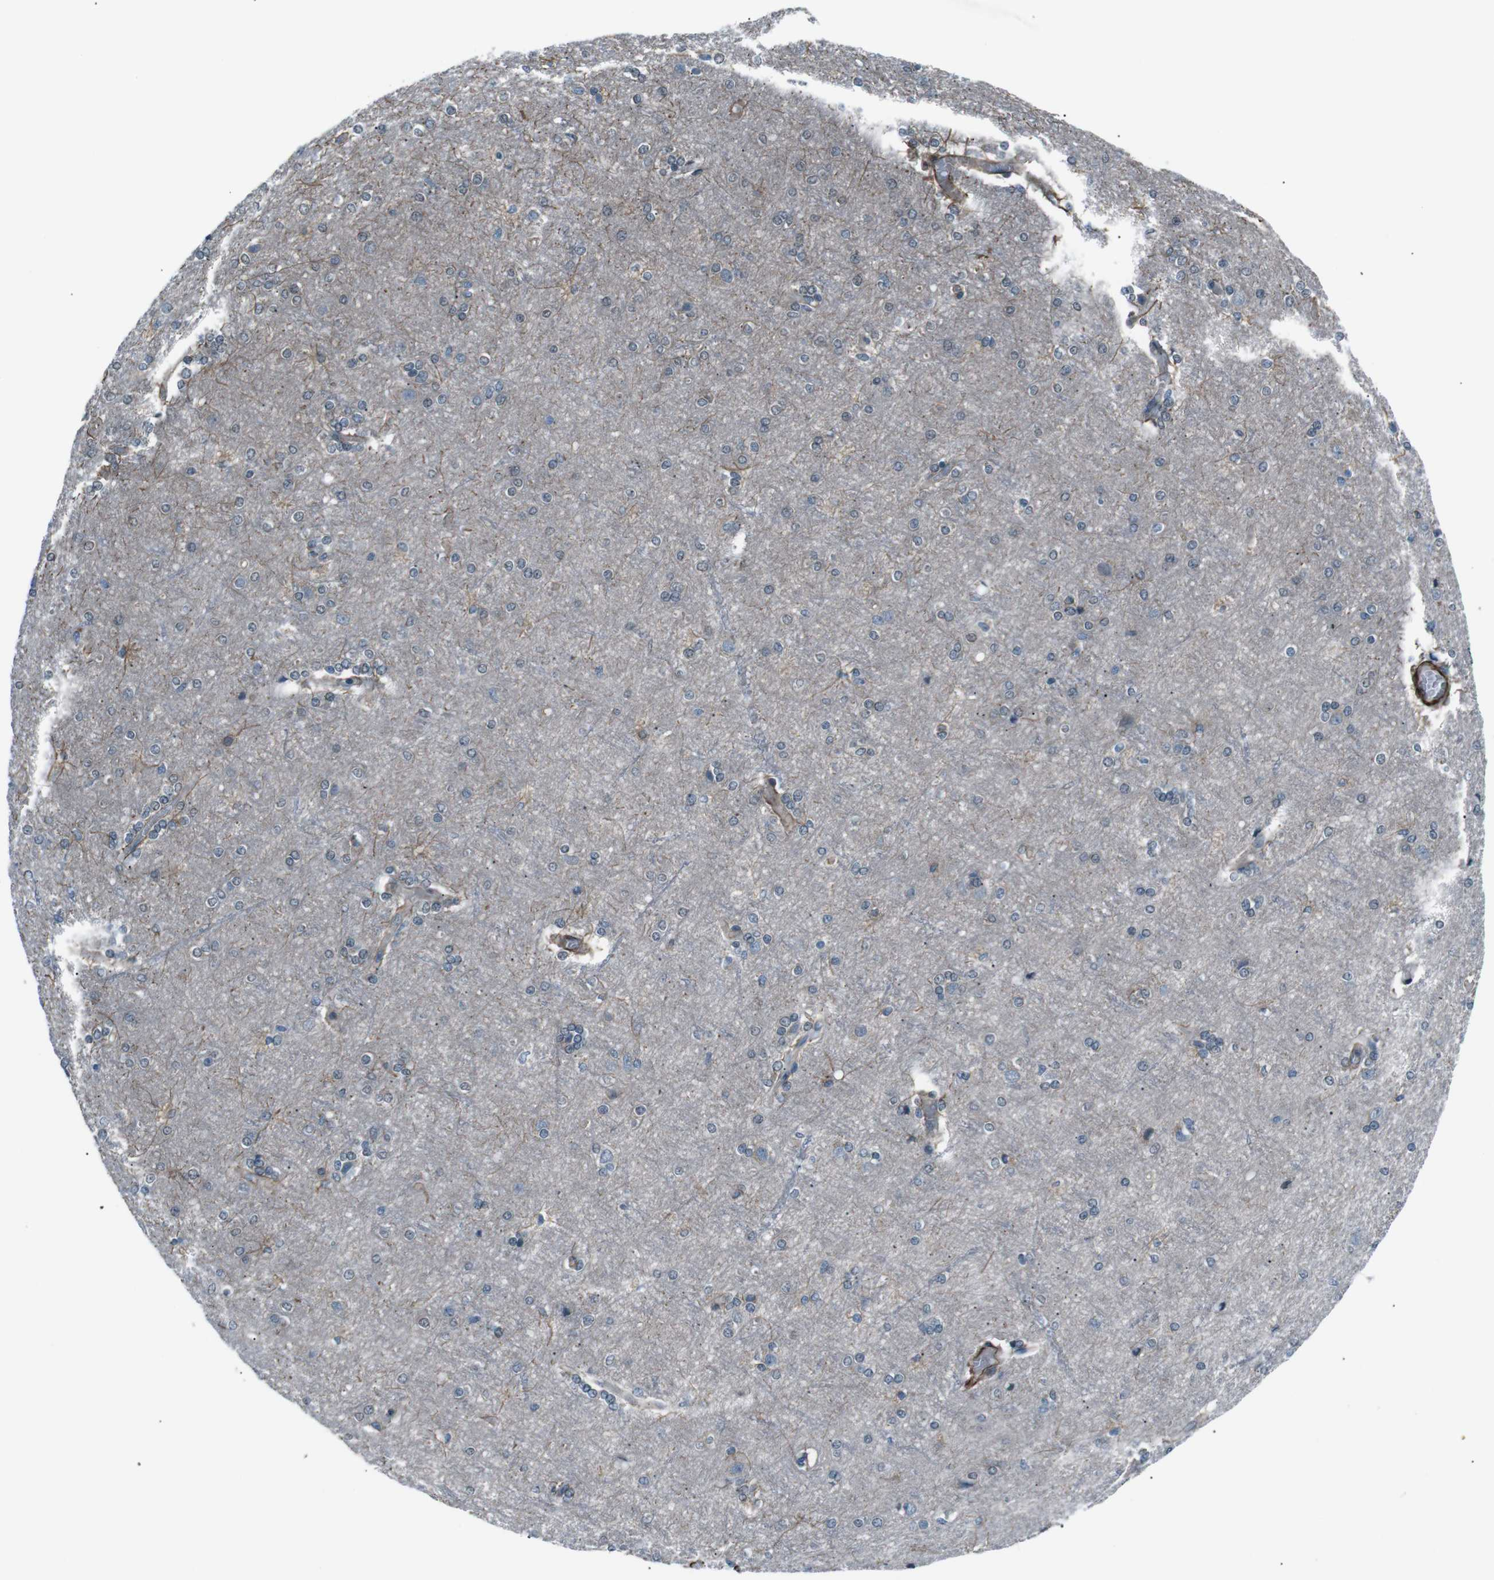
{"staining": {"intensity": "strong", "quantity": "25%-75%", "location": "cytoplasmic/membranous"}, "tissue": "cerebral cortex", "cell_type": "Endothelial cells", "image_type": "normal", "snomed": [{"axis": "morphology", "description": "Normal tissue, NOS"}, {"axis": "topography", "description": "Cerebral cortex"}], "caption": "Protein staining reveals strong cytoplasmic/membranous positivity in about 25%-75% of endothelial cells in benign cerebral cortex.", "gene": "PDLIM5", "patient": {"sex": "female", "age": 54}}